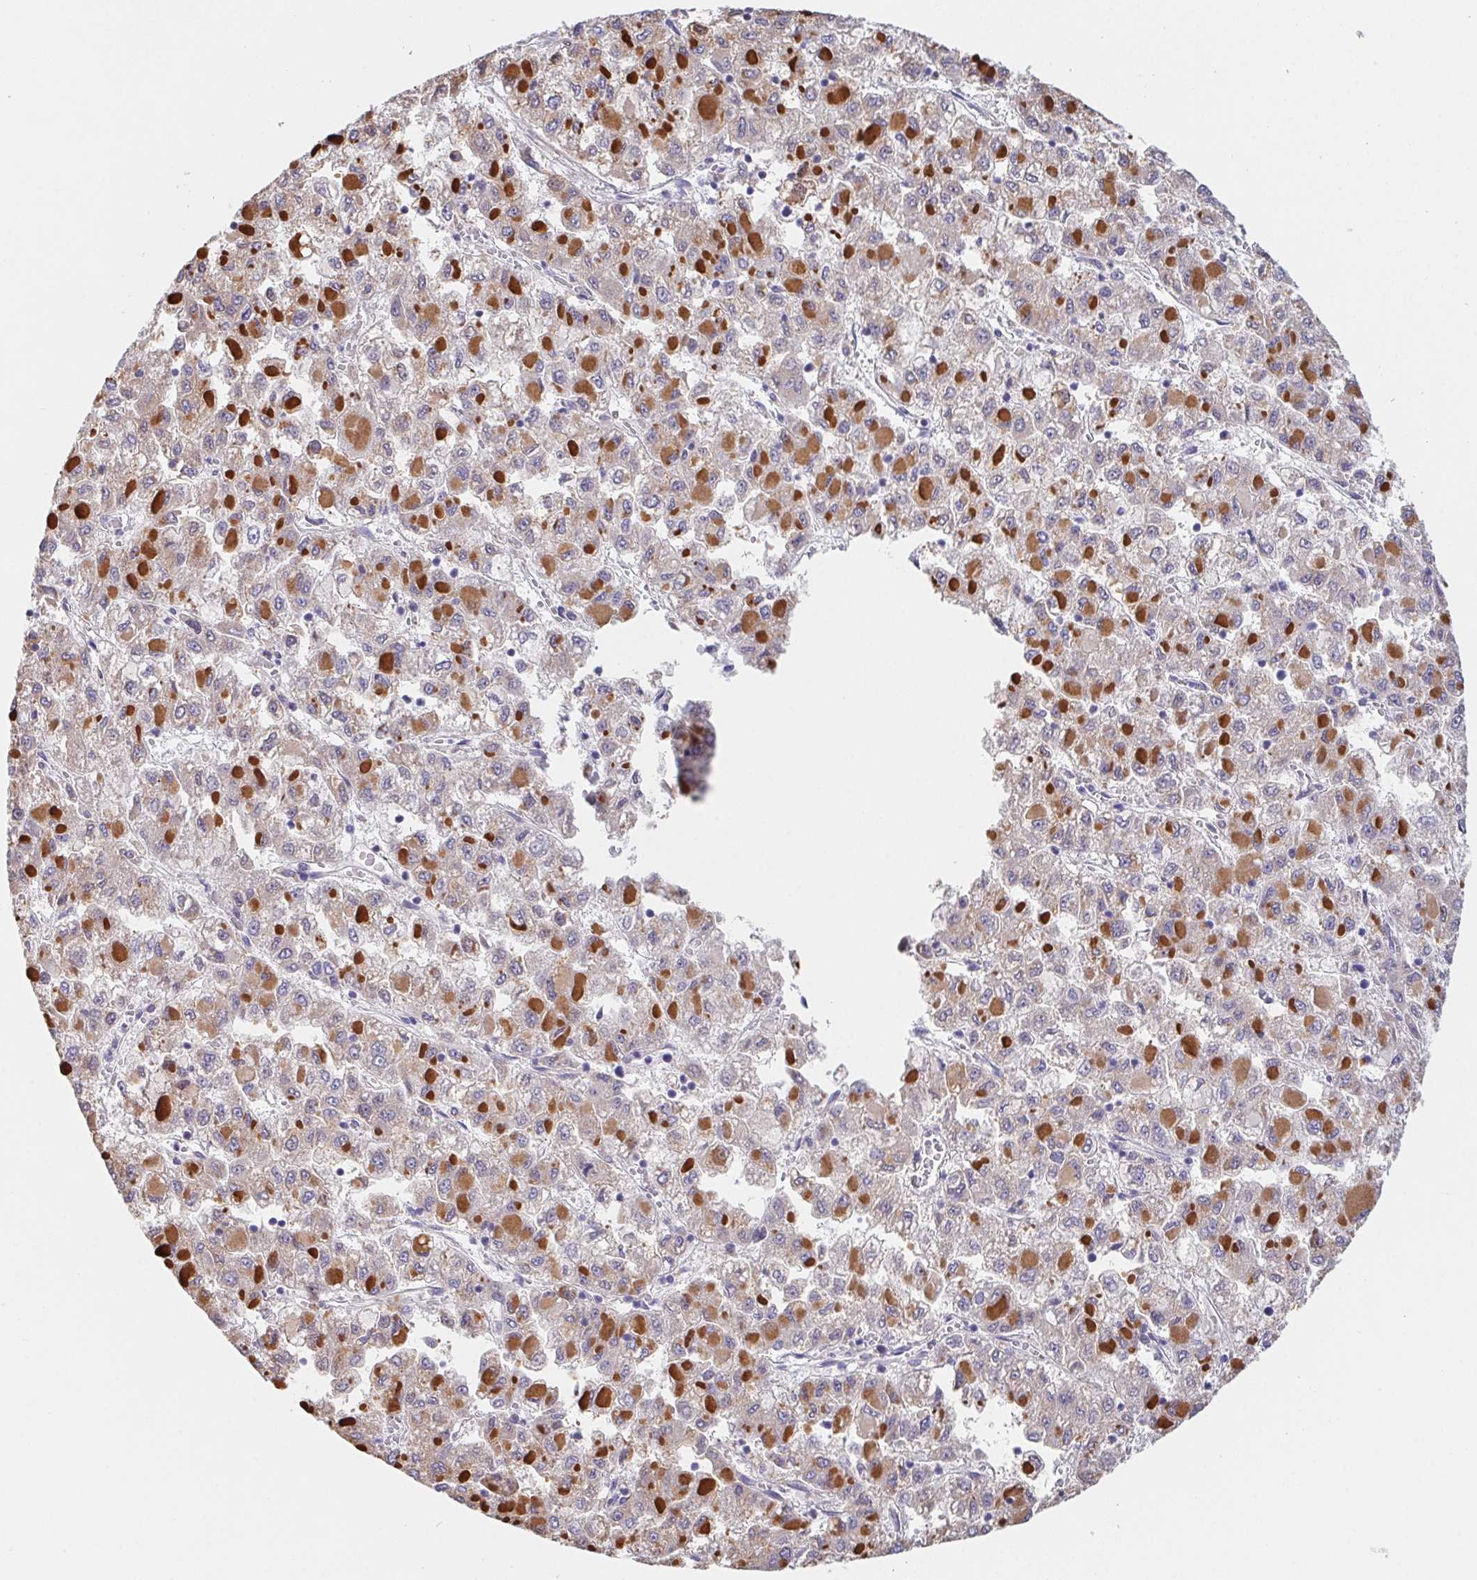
{"staining": {"intensity": "weak", "quantity": "25%-75%", "location": "cytoplasmic/membranous"}, "tissue": "liver cancer", "cell_type": "Tumor cells", "image_type": "cancer", "snomed": [{"axis": "morphology", "description": "Carcinoma, Hepatocellular, NOS"}, {"axis": "topography", "description": "Liver"}], "caption": "A histopathology image showing weak cytoplasmic/membranous positivity in about 25%-75% of tumor cells in liver hepatocellular carcinoma, as visualized by brown immunohistochemical staining.", "gene": "ADAM8", "patient": {"sex": "male", "age": 40}}